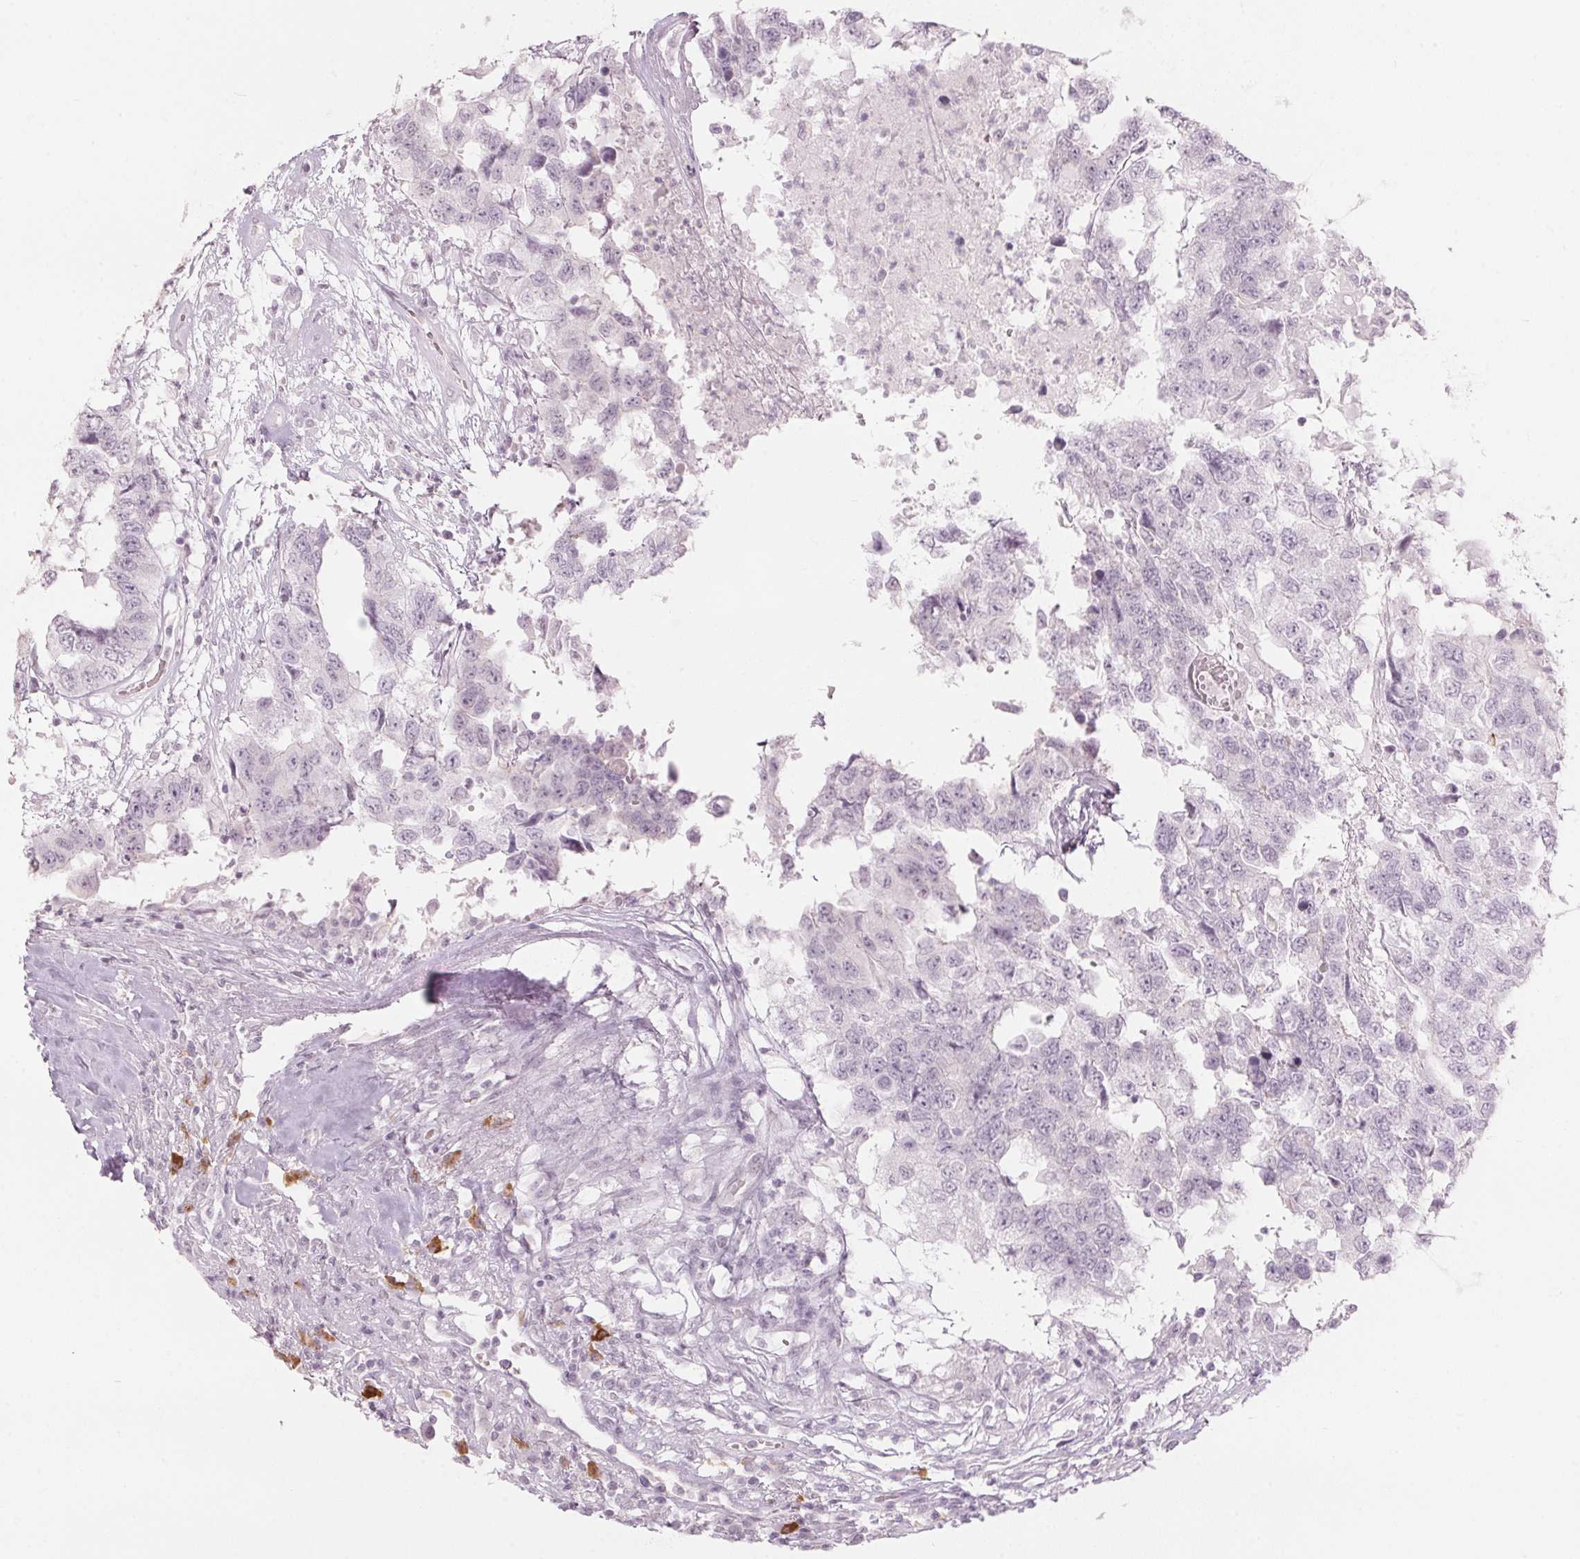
{"staining": {"intensity": "negative", "quantity": "none", "location": "none"}, "tissue": "testis cancer", "cell_type": "Tumor cells", "image_type": "cancer", "snomed": [{"axis": "morphology", "description": "Carcinoma, Embryonal, NOS"}, {"axis": "topography", "description": "Testis"}], "caption": "A photomicrograph of testis cancer stained for a protein exhibits no brown staining in tumor cells.", "gene": "SCTR", "patient": {"sex": "male", "age": 83}}